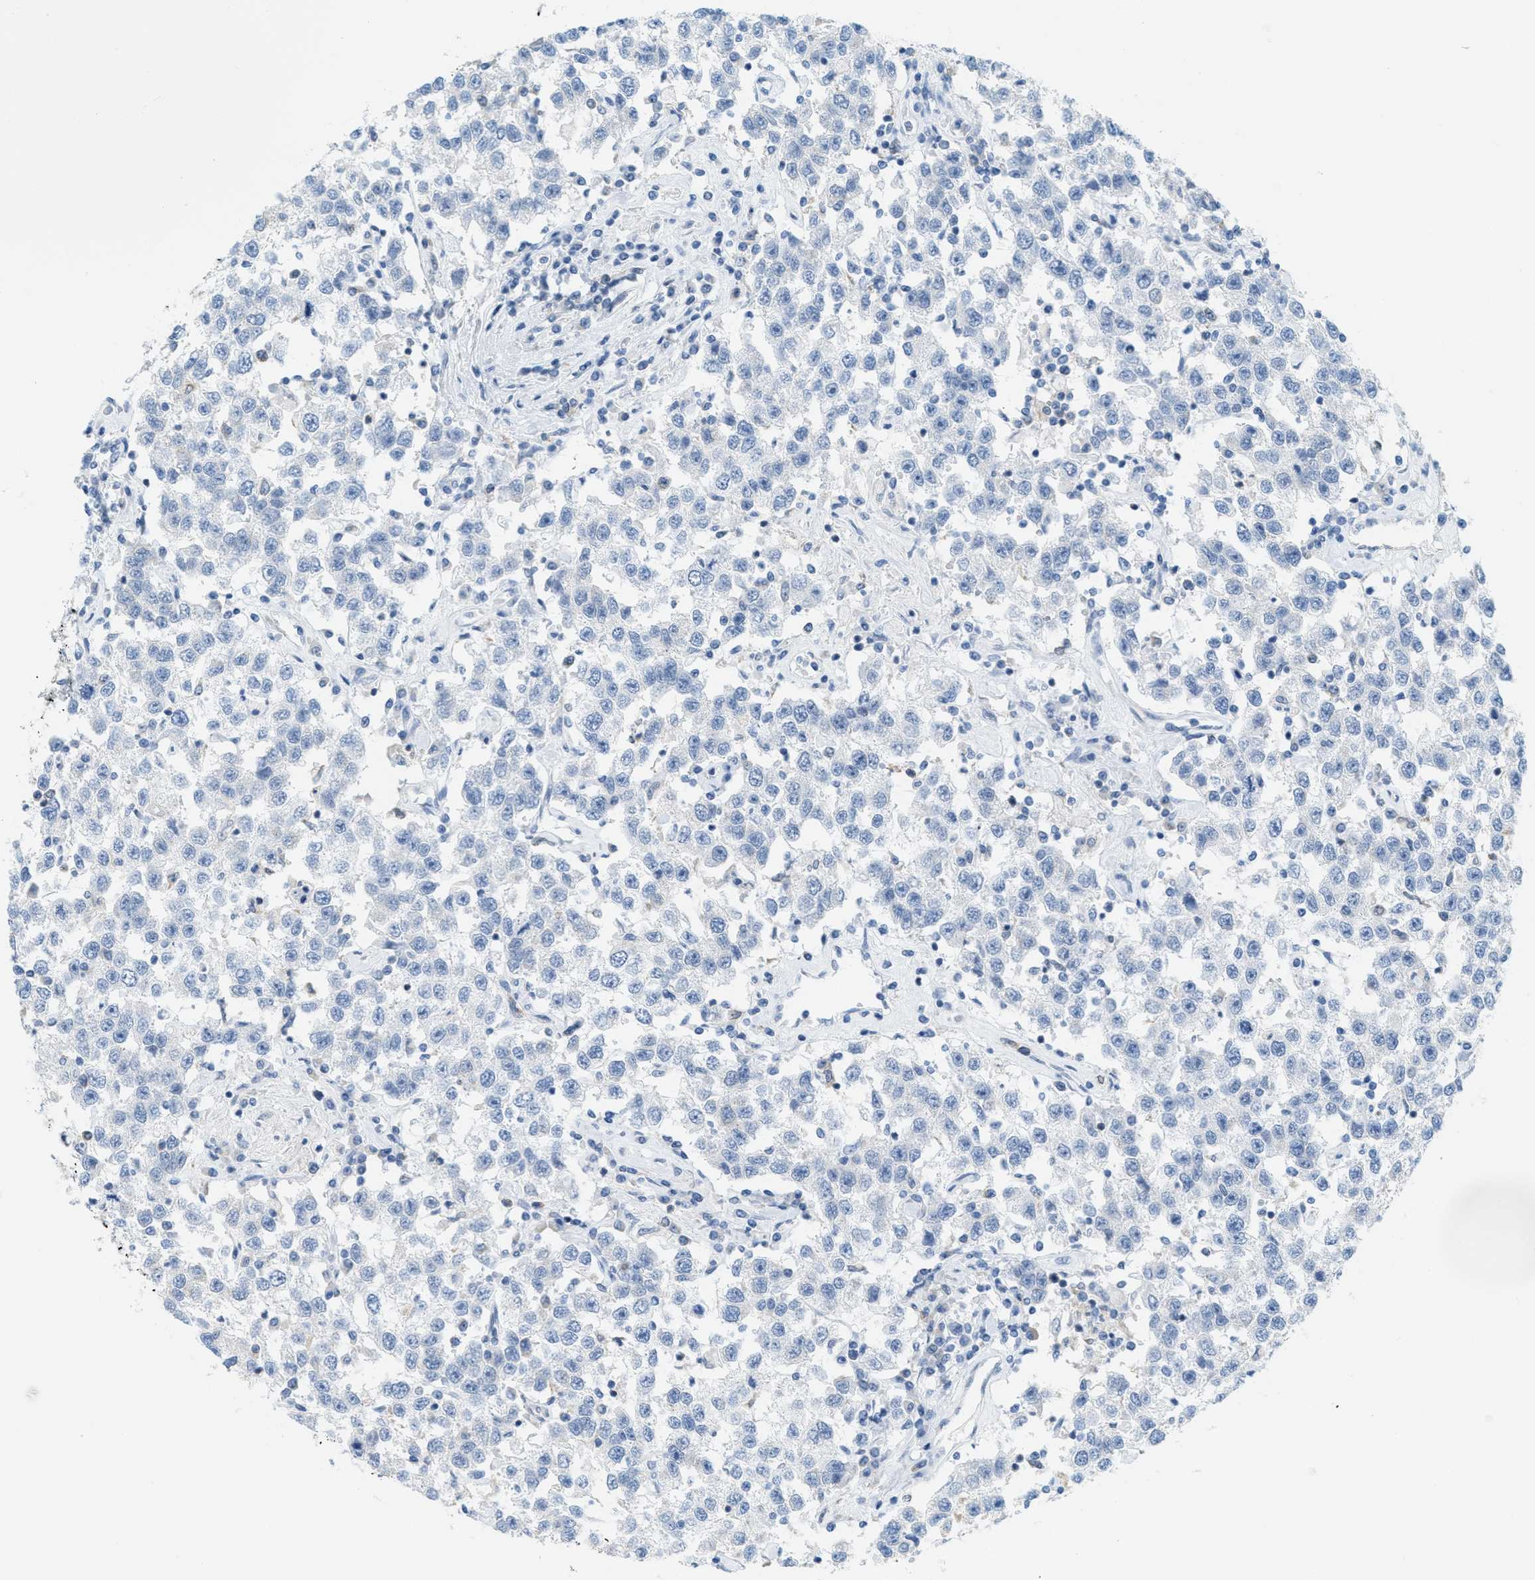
{"staining": {"intensity": "negative", "quantity": "none", "location": "none"}, "tissue": "testis cancer", "cell_type": "Tumor cells", "image_type": "cancer", "snomed": [{"axis": "morphology", "description": "Seminoma, NOS"}, {"axis": "topography", "description": "Testis"}], "caption": "Protein analysis of testis cancer (seminoma) exhibits no significant positivity in tumor cells.", "gene": "TEX264", "patient": {"sex": "male", "age": 41}}